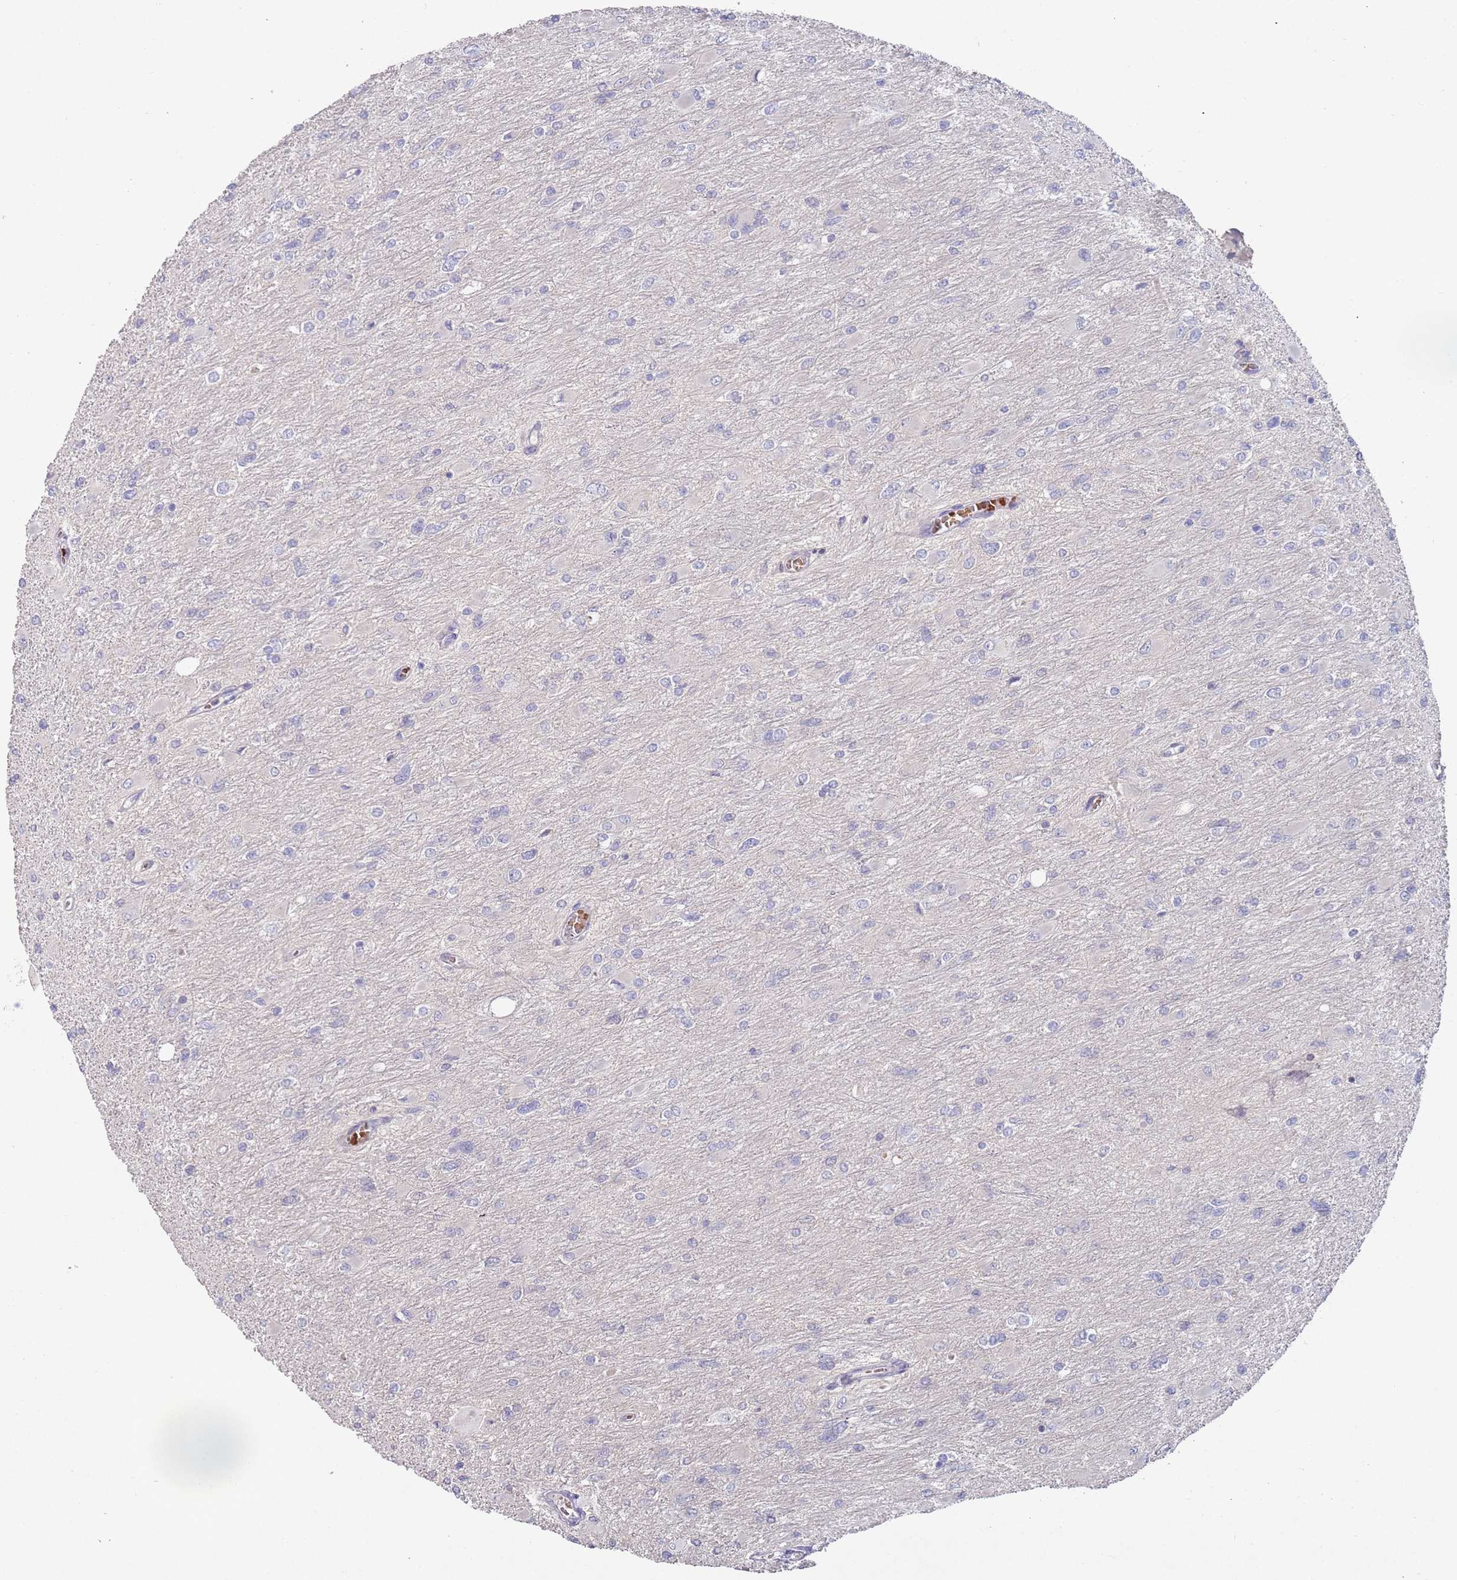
{"staining": {"intensity": "negative", "quantity": "none", "location": "none"}, "tissue": "glioma", "cell_type": "Tumor cells", "image_type": "cancer", "snomed": [{"axis": "morphology", "description": "Glioma, malignant, High grade"}, {"axis": "topography", "description": "Cerebral cortex"}], "caption": "This is an immunohistochemistry (IHC) image of glioma. There is no staining in tumor cells.", "gene": "LACC1", "patient": {"sex": "female", "age": 36}}